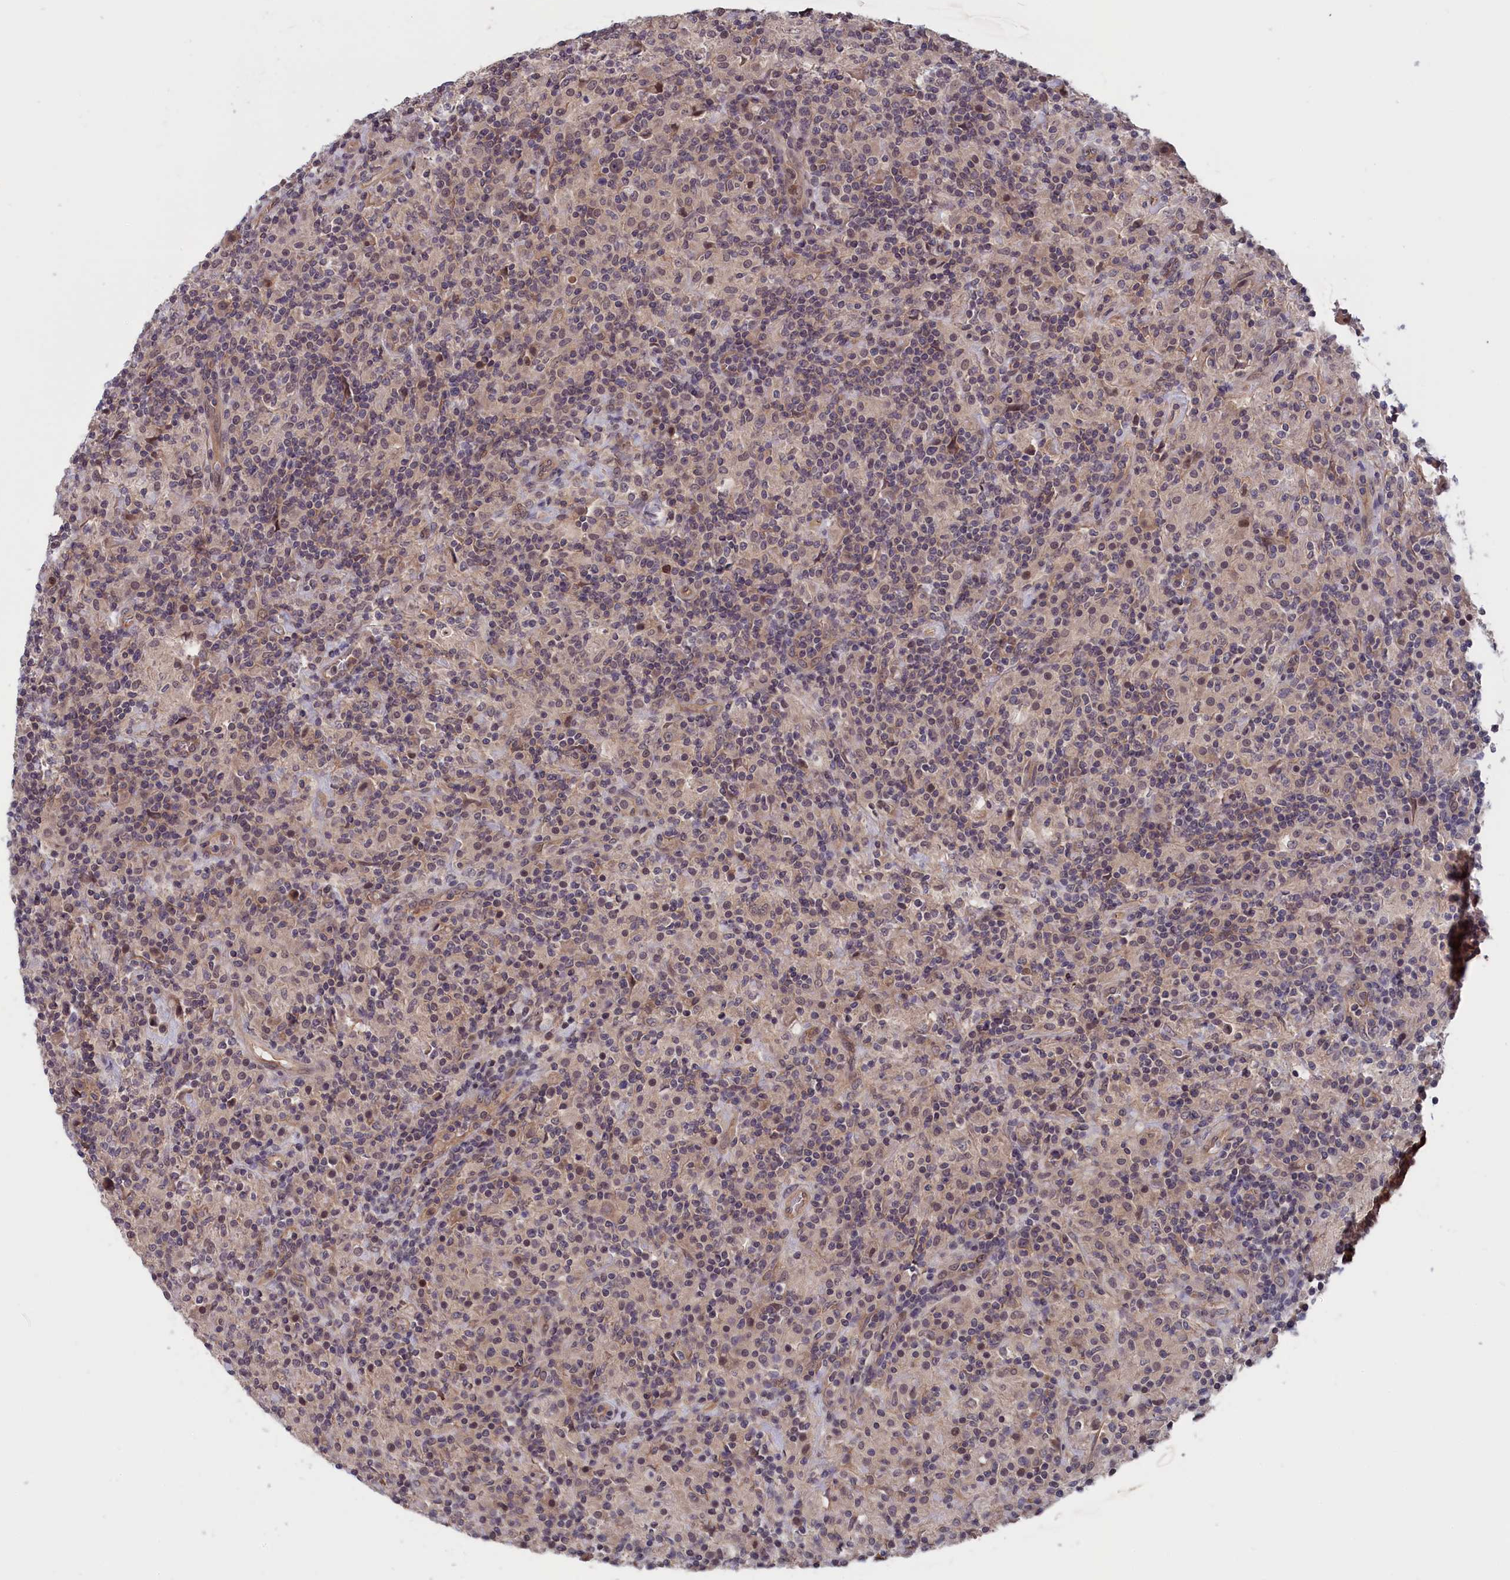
{"staining": {"intensity": "negative", "quantity": "none", "location": "none"}, "tissue": "lymphoma", "cell_type": "Tumor cells", "image_type": "cancer", "snomed": [{"axis": "morphology", "description": "Hodgkin's disease, NOS"}, {"axis": "topography", "description": "Lymph node"}], "caption": "DAB (3,3'-diaminobenzidine) immunohistochemical staining of human Hodgkin's disease shows no significant staining in tumor cells.", "gene": "PLP2", "patient": {"sex": "male", "age": 70}}